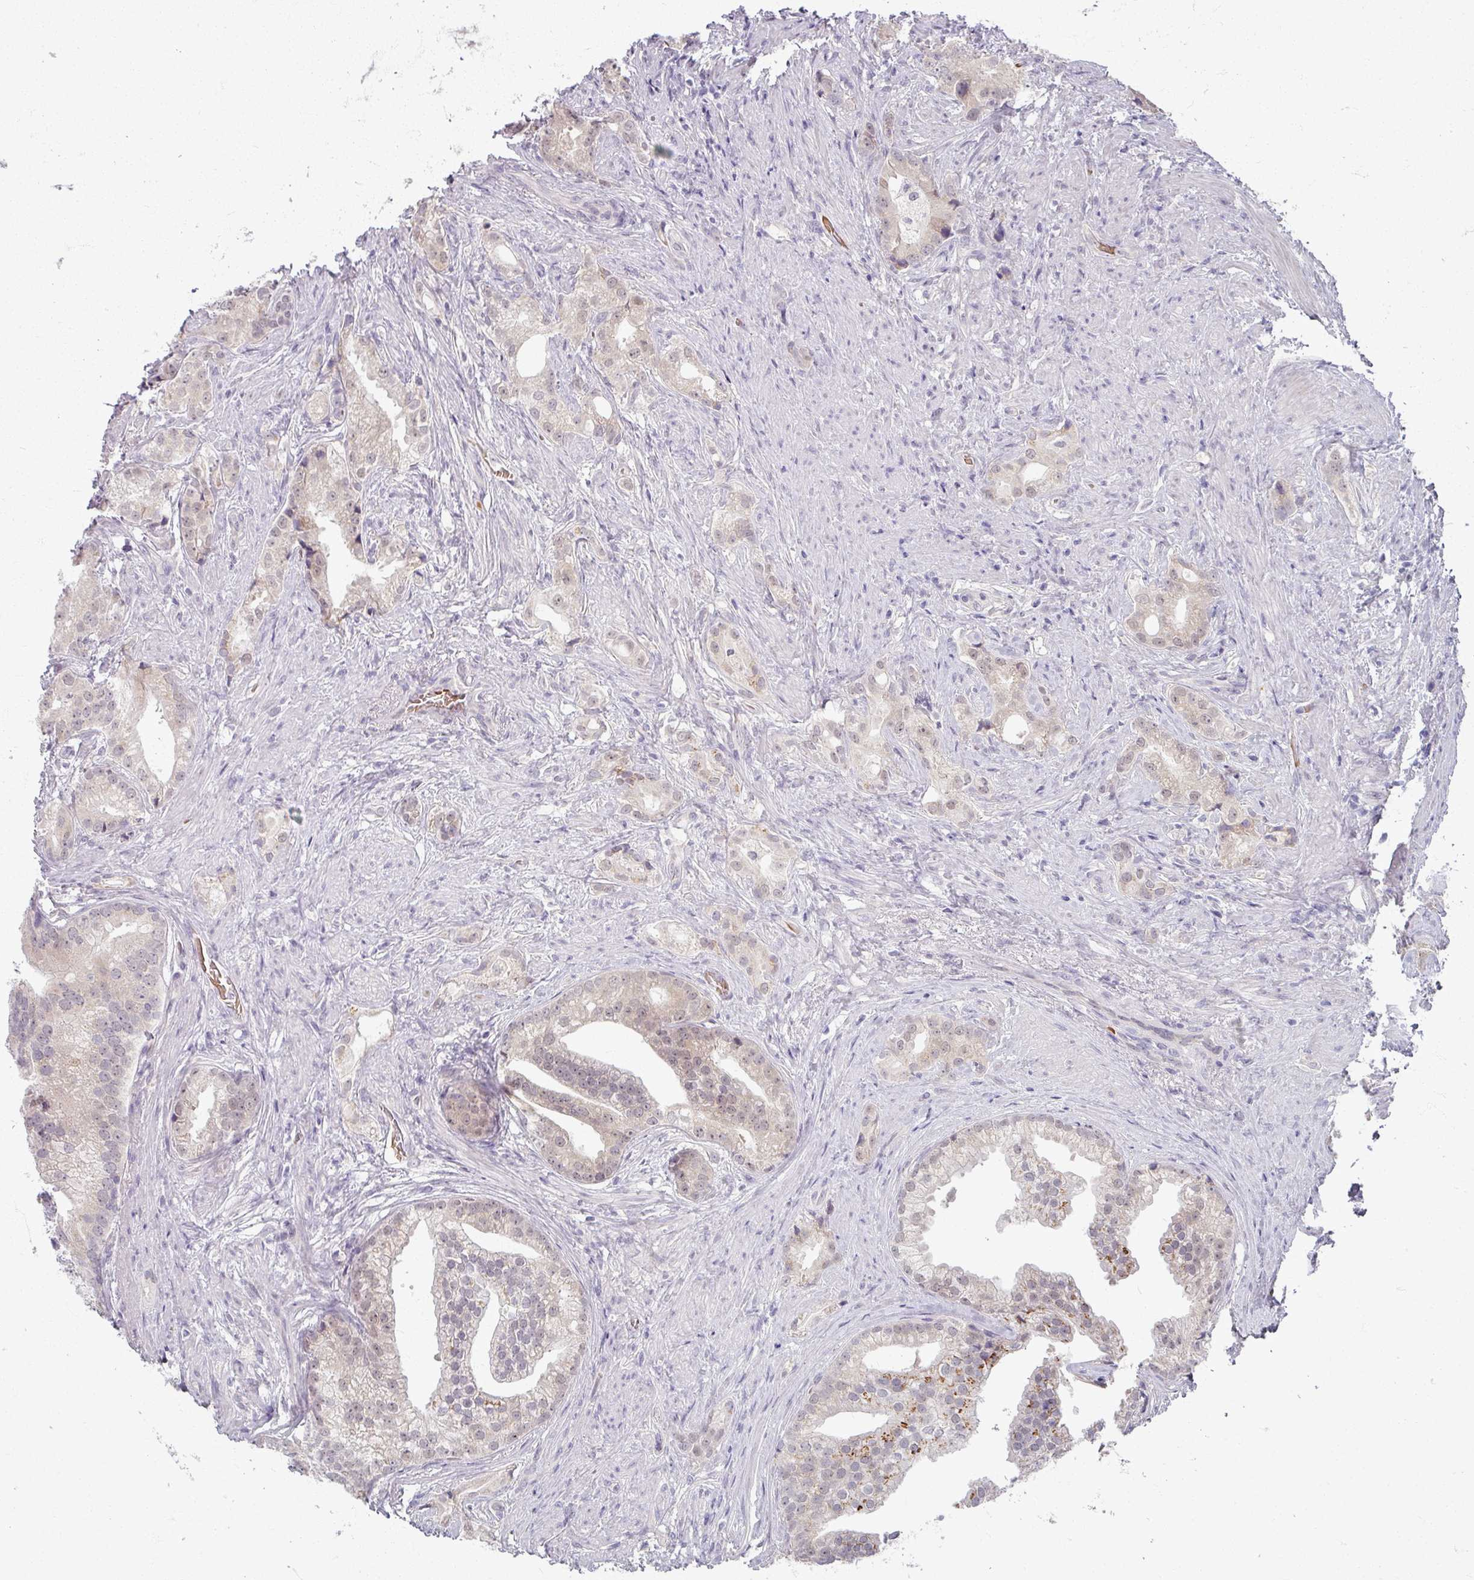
{"staining": {"intensity": "weak", "quantity": "<25%", "location": "nuclear"}, "tissue": "prostate cancer", "cell_type": "Tumor cells", "image_type": "cancer", "snomed": [{"axis": "morphology", "description": "Adenocarcinoma, Low grade"}, {"axis": "topography", "description": "Prostate"}], "caption": "IHC image of human prostate cancer (adenocarcinoma (low-grade)) stained for a protein (brown), which reveals no staining in tumor cells. The staining is performed using DAB (3,3'-diaminobenzidine) brown chromogen with nuclei counter-stained in using hematoxylin.", "gene": "KMT5C", "patient": {"sex": "male", "age": 71}}